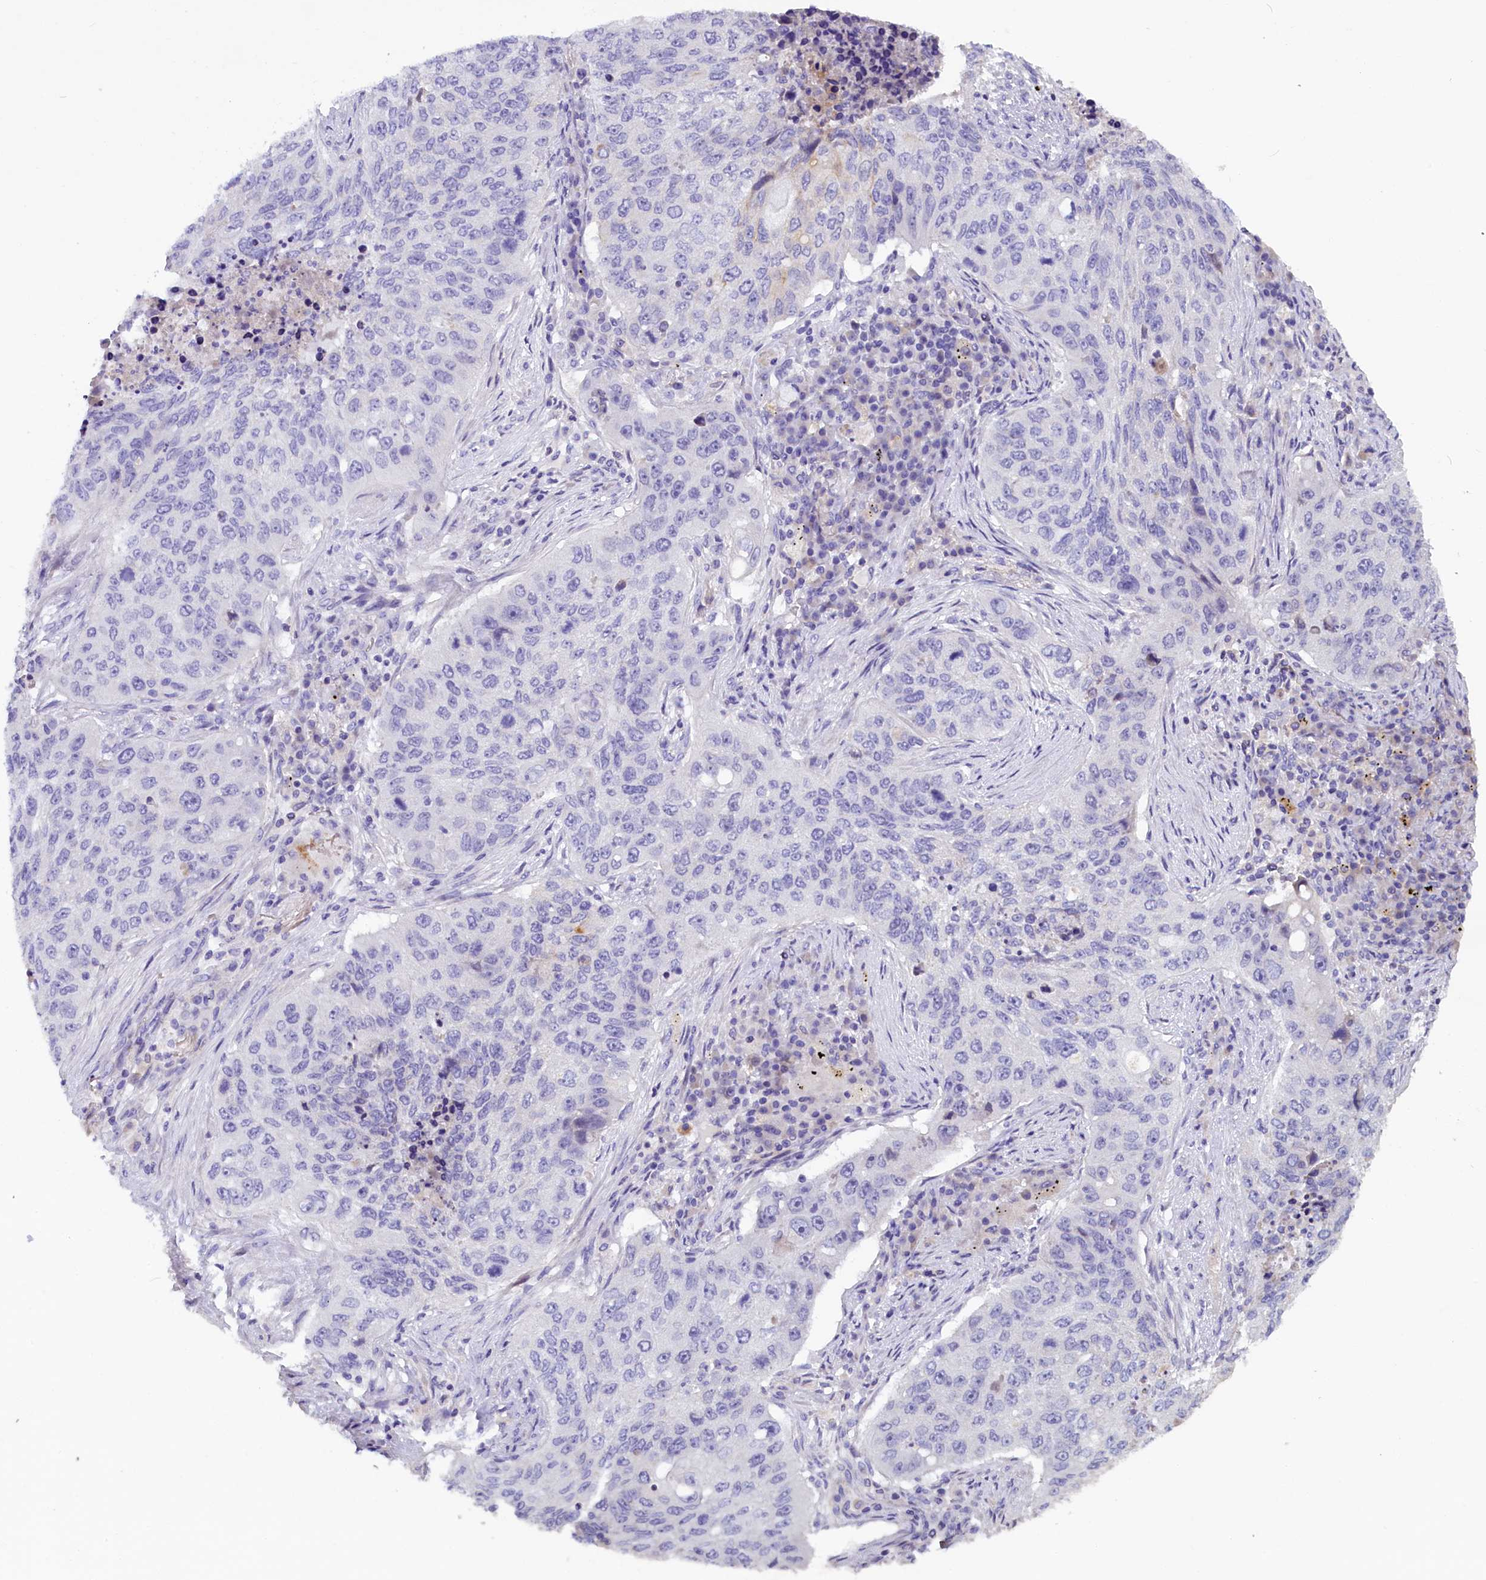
{"staining": {"intensity": "negative", "quantity": "none", "location": "none"}, "tissue": "lung cancer", "cell_type": "Tumor cells", "image_type": "cancer", "snomed": [{"axis": "morphology", "description": "Squamous cell carcinoma, NOS"}, {"axis": "topography", "description": "Lung"}], "caption": "An immunohistochemistry (IHC) micrograph of lung cancer (squamous cell carcinoma) is shown. There is no staining in tumor cells of lung cancer (squamous cell carcinoma).", "gene": "RTTN", "patient": {"sex": "female", "age": 63}}